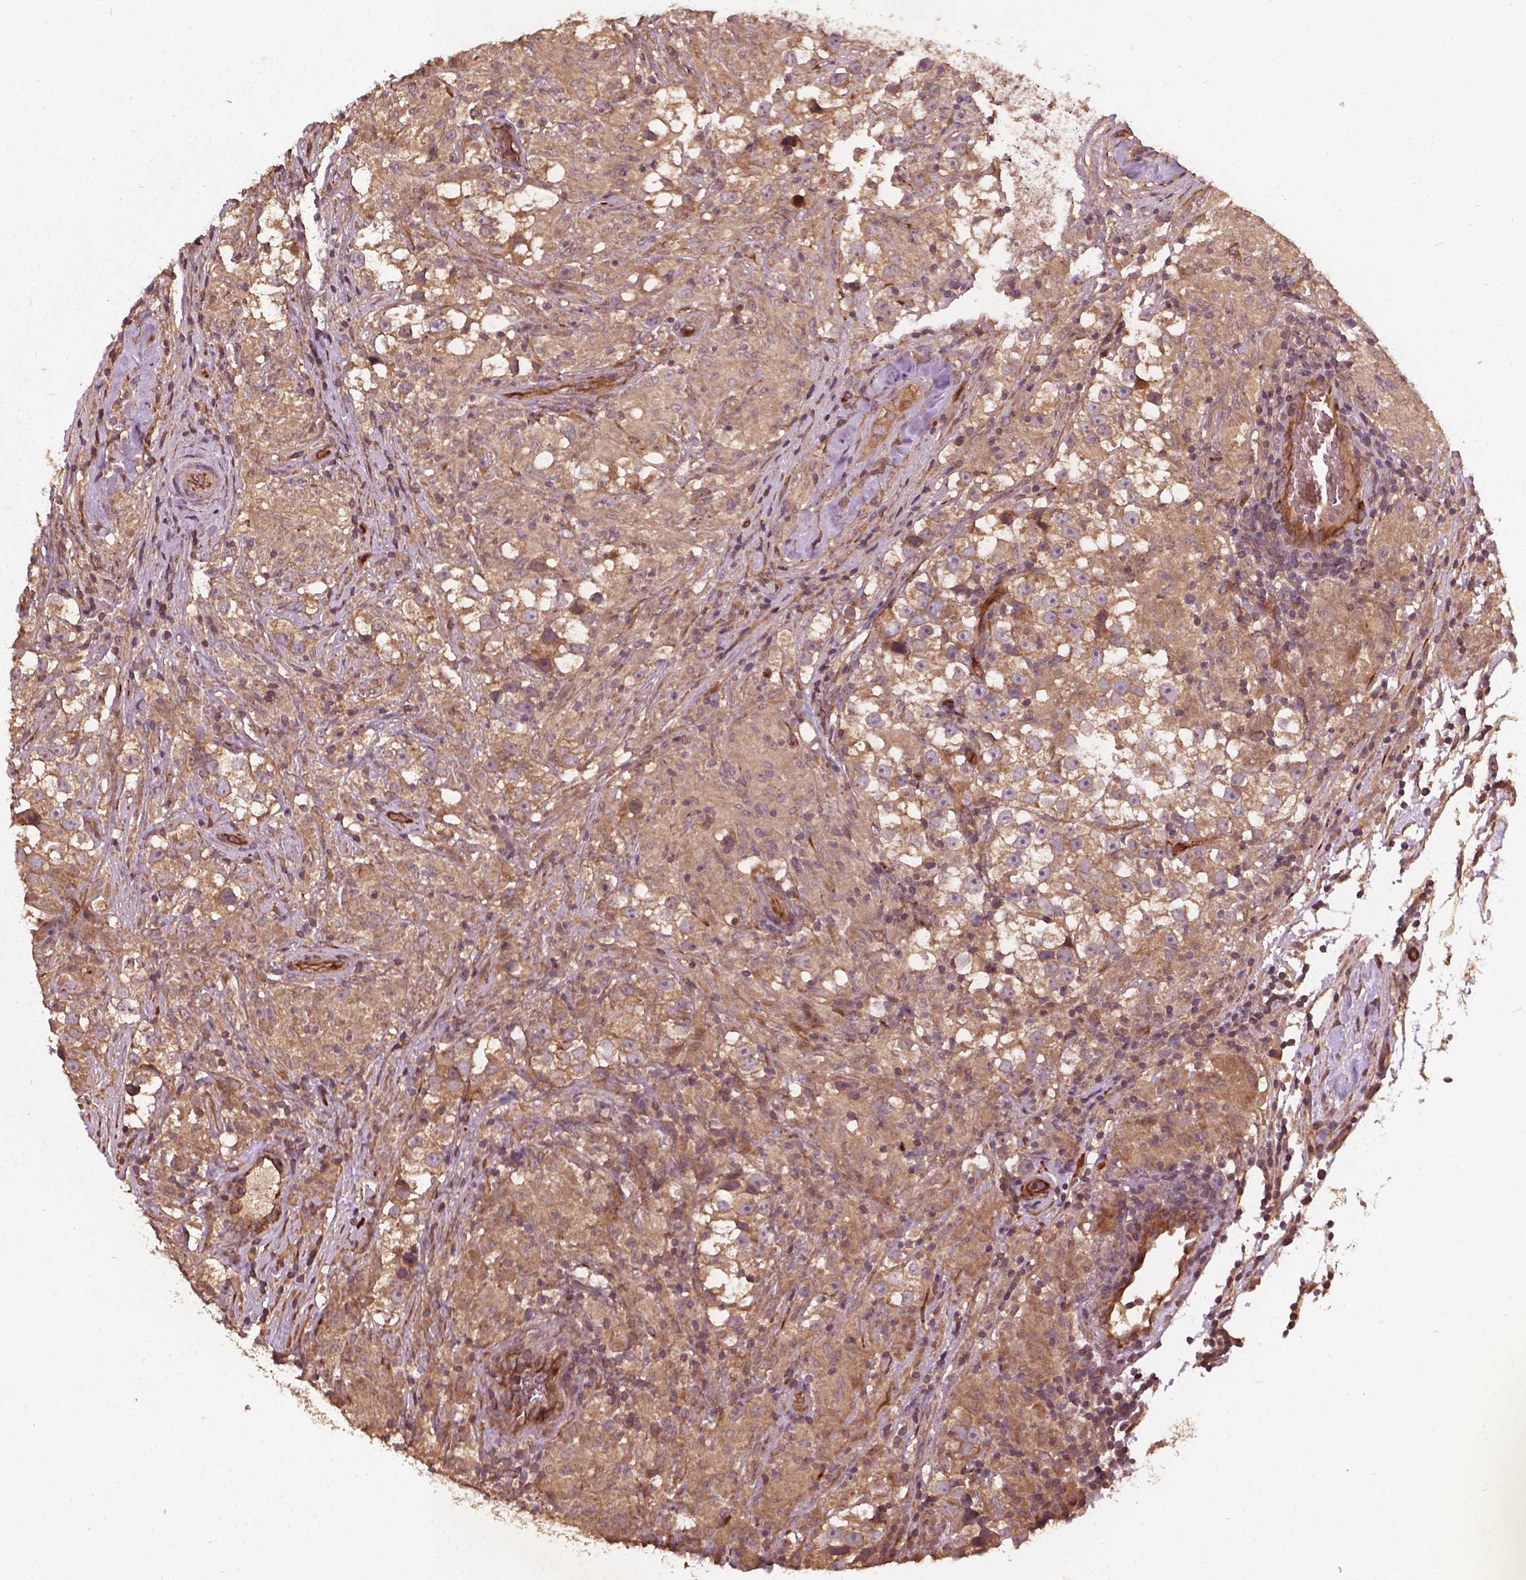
{"staining": {"intensity": "moderate", "quantity": ">75%", "location": "cytoplasmic/membranous"}, "tissue": "testis cancer", "cell_type": "Tumor cells", "image_type": "cancer", "snomed": [{"axis": "morphology", "description": "Seminoma, NOS"}, {"axis": "topography", "description": "Testis"}], "caption": "Immunohistochemical staining of testis cancer (seminoma) displays moderate cytoplasmic/membranous protein expression in approximately >75% of tumor cells. Using DAB (3,3'-diaminobenzidine) (brown) and hematoxylin (blue) stains, captured at high magnification using brightfield microscopy.", "gene": "UBXN2A", "patient": {"sex": "male", "age": 46}}